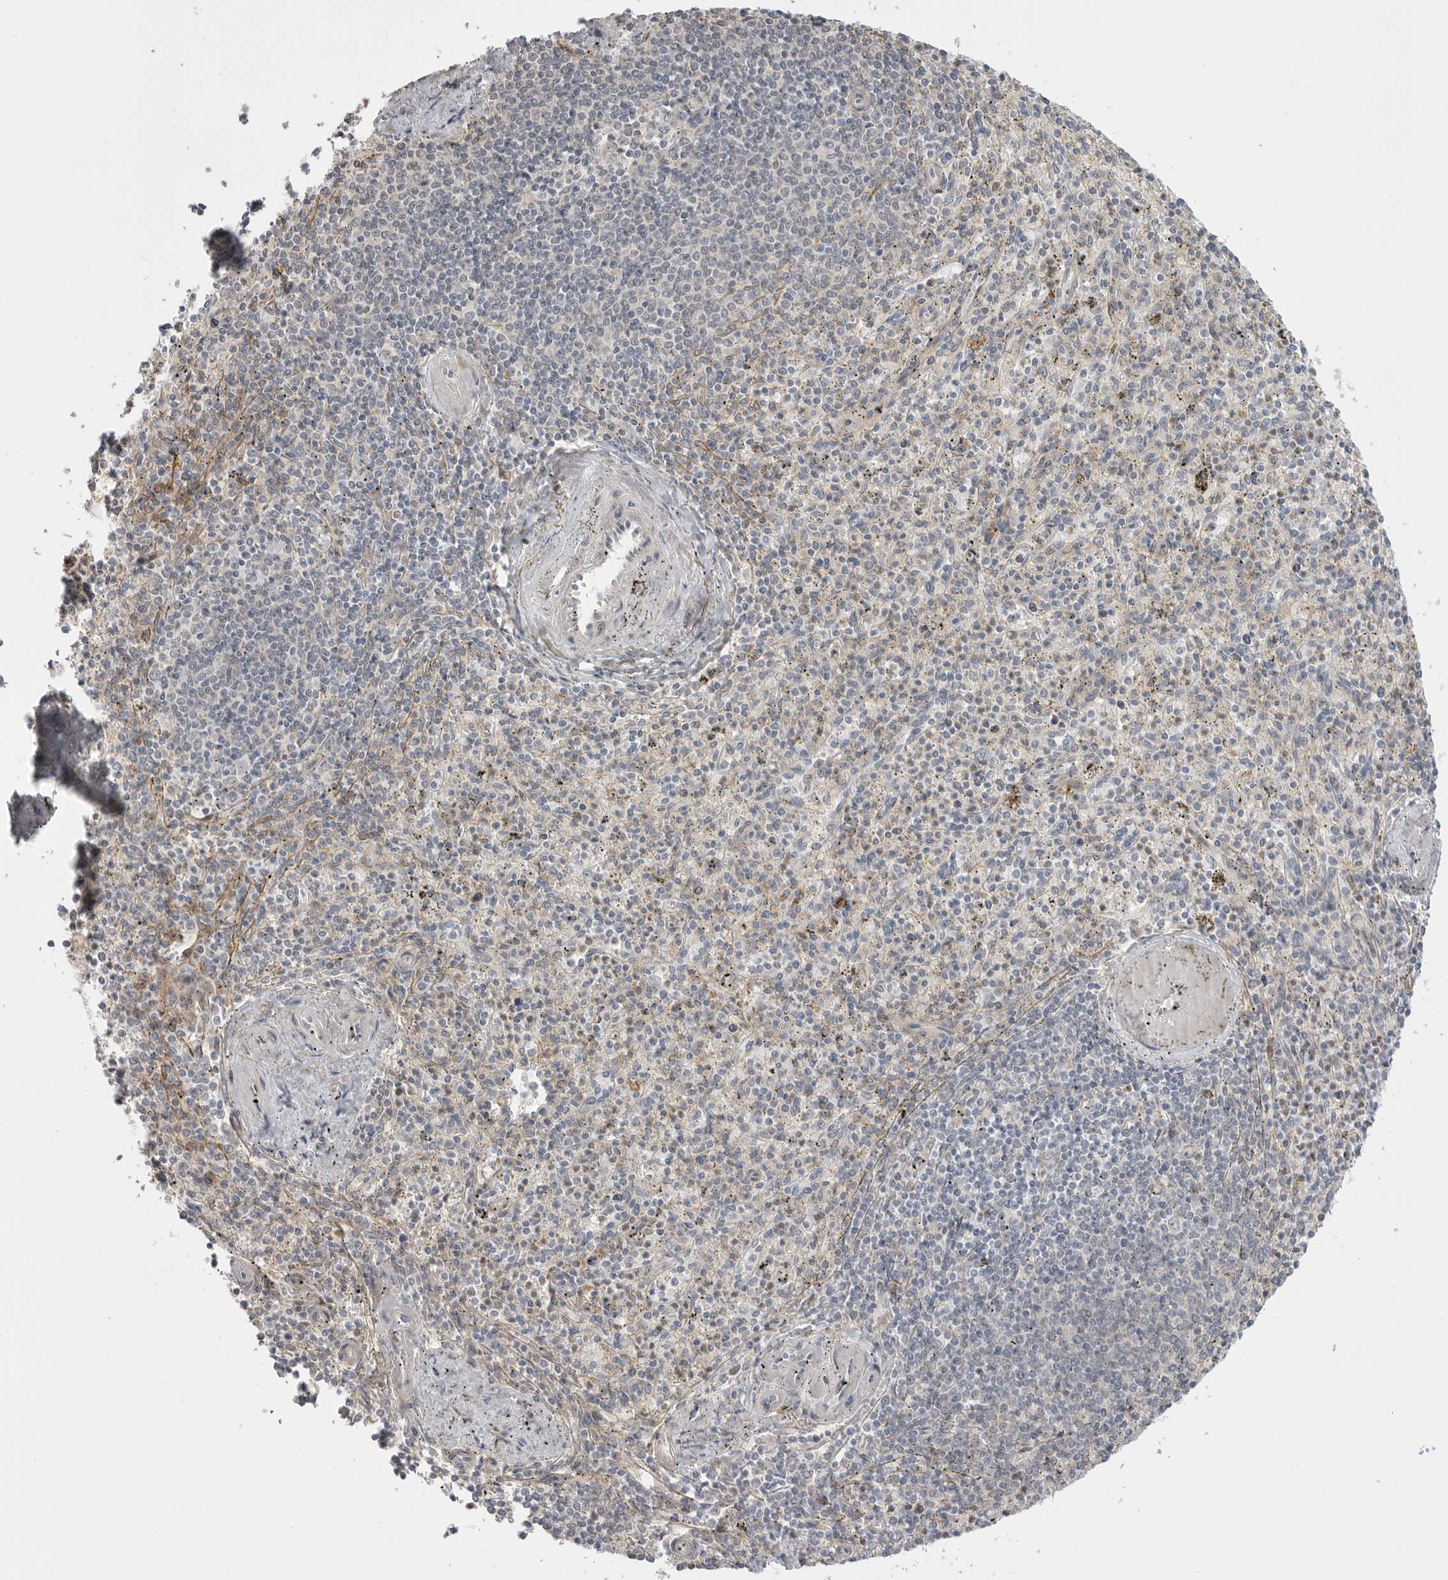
{"staining": {"intensity": "moderate", "quantity": "<25%", "location": "cytoplasmic/membranous"}, "tissue": "spleen", "cell_type": "Cells in red pulp", "image_type": "normal", "snomed": [{"axis": "morphology", "description": "Normal tissue, NOS"}, {"axis": "topography", "description": "Spleen"}], "caption": "IHC (DAB (3,3'-diaminobenzidine)) staining of benign spleen demonstrates moderate cytoplasmic/membranous protein positivity in about <25% of cells in red pulp.", "gene": "GGT6", "patient": {"sex": "male", "age": 72}}